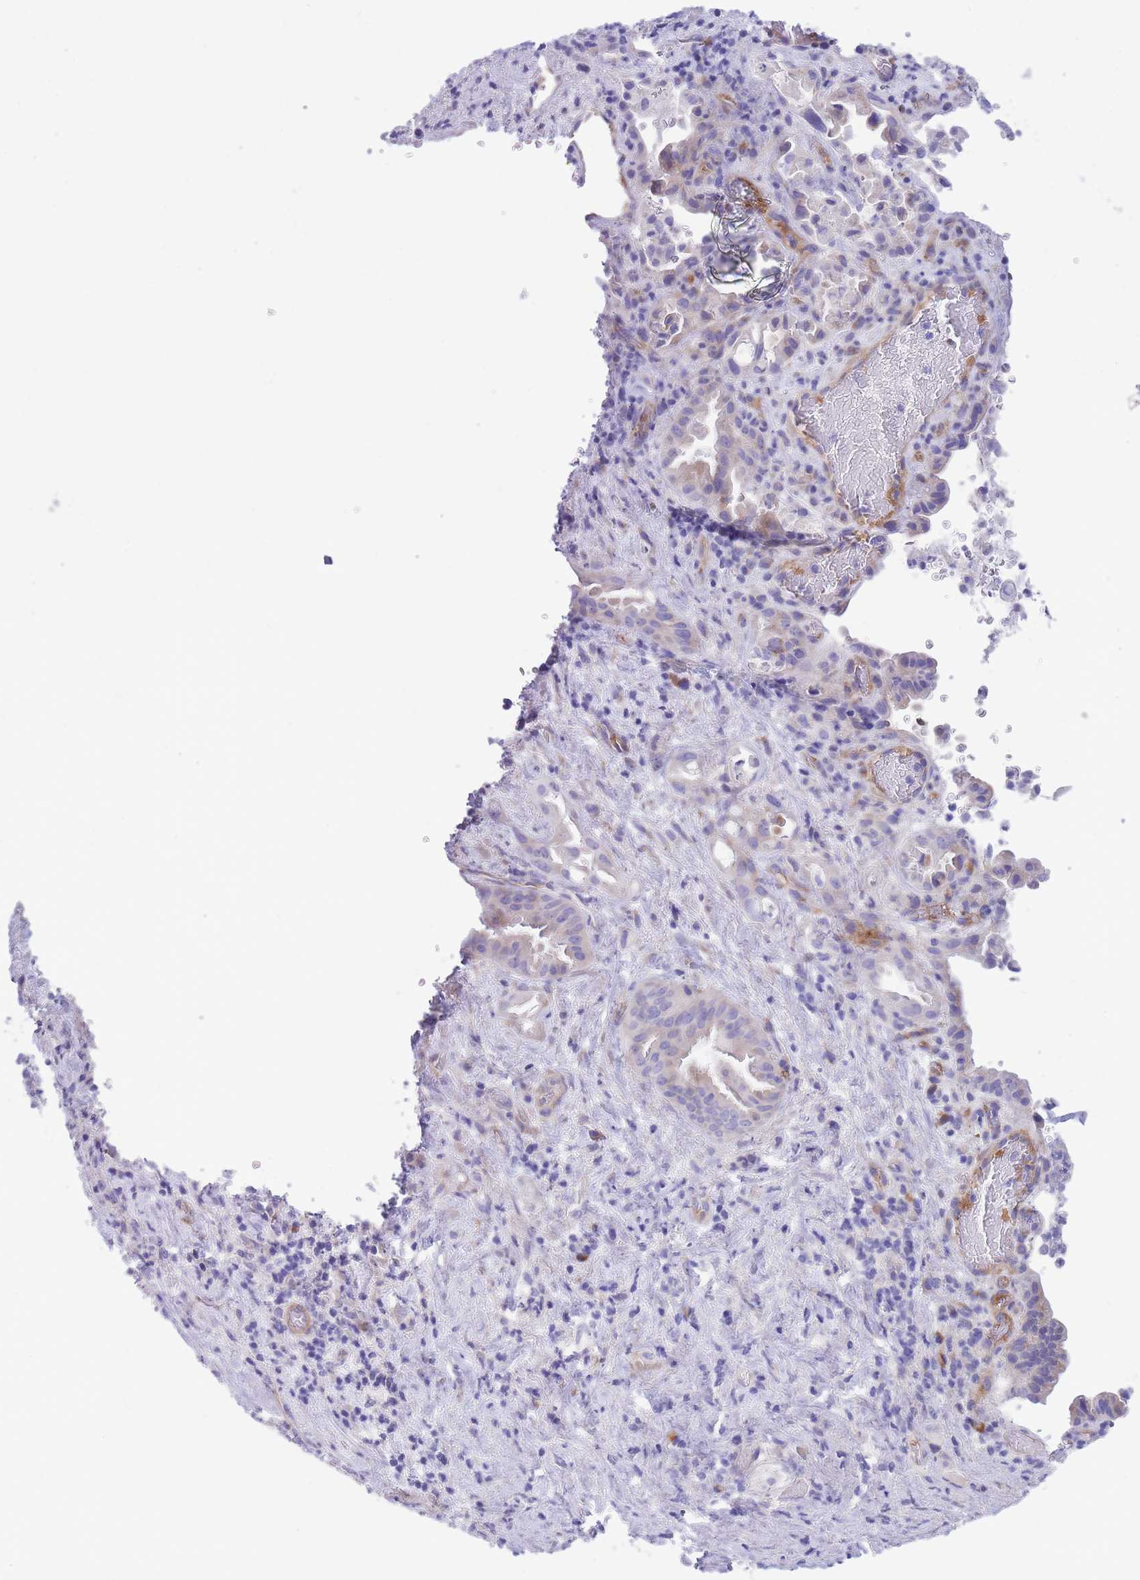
{"staining": {"intensity": "negative", "quantity": "none", "location": "none"}, "tissue": "liver cancer", "cell_type": "Tumor cells", "image_type": "cancer", "snomed": [{"axis": "morphology", "description": "Cholangiocarcinoma"}, {"axis": "topography", "description": "Liver"}], "caption": "Tumor cells are negative for protein expression in human liver cancer.", "gene": "DET1", "patient": {"sex": "female", "age": 68}}